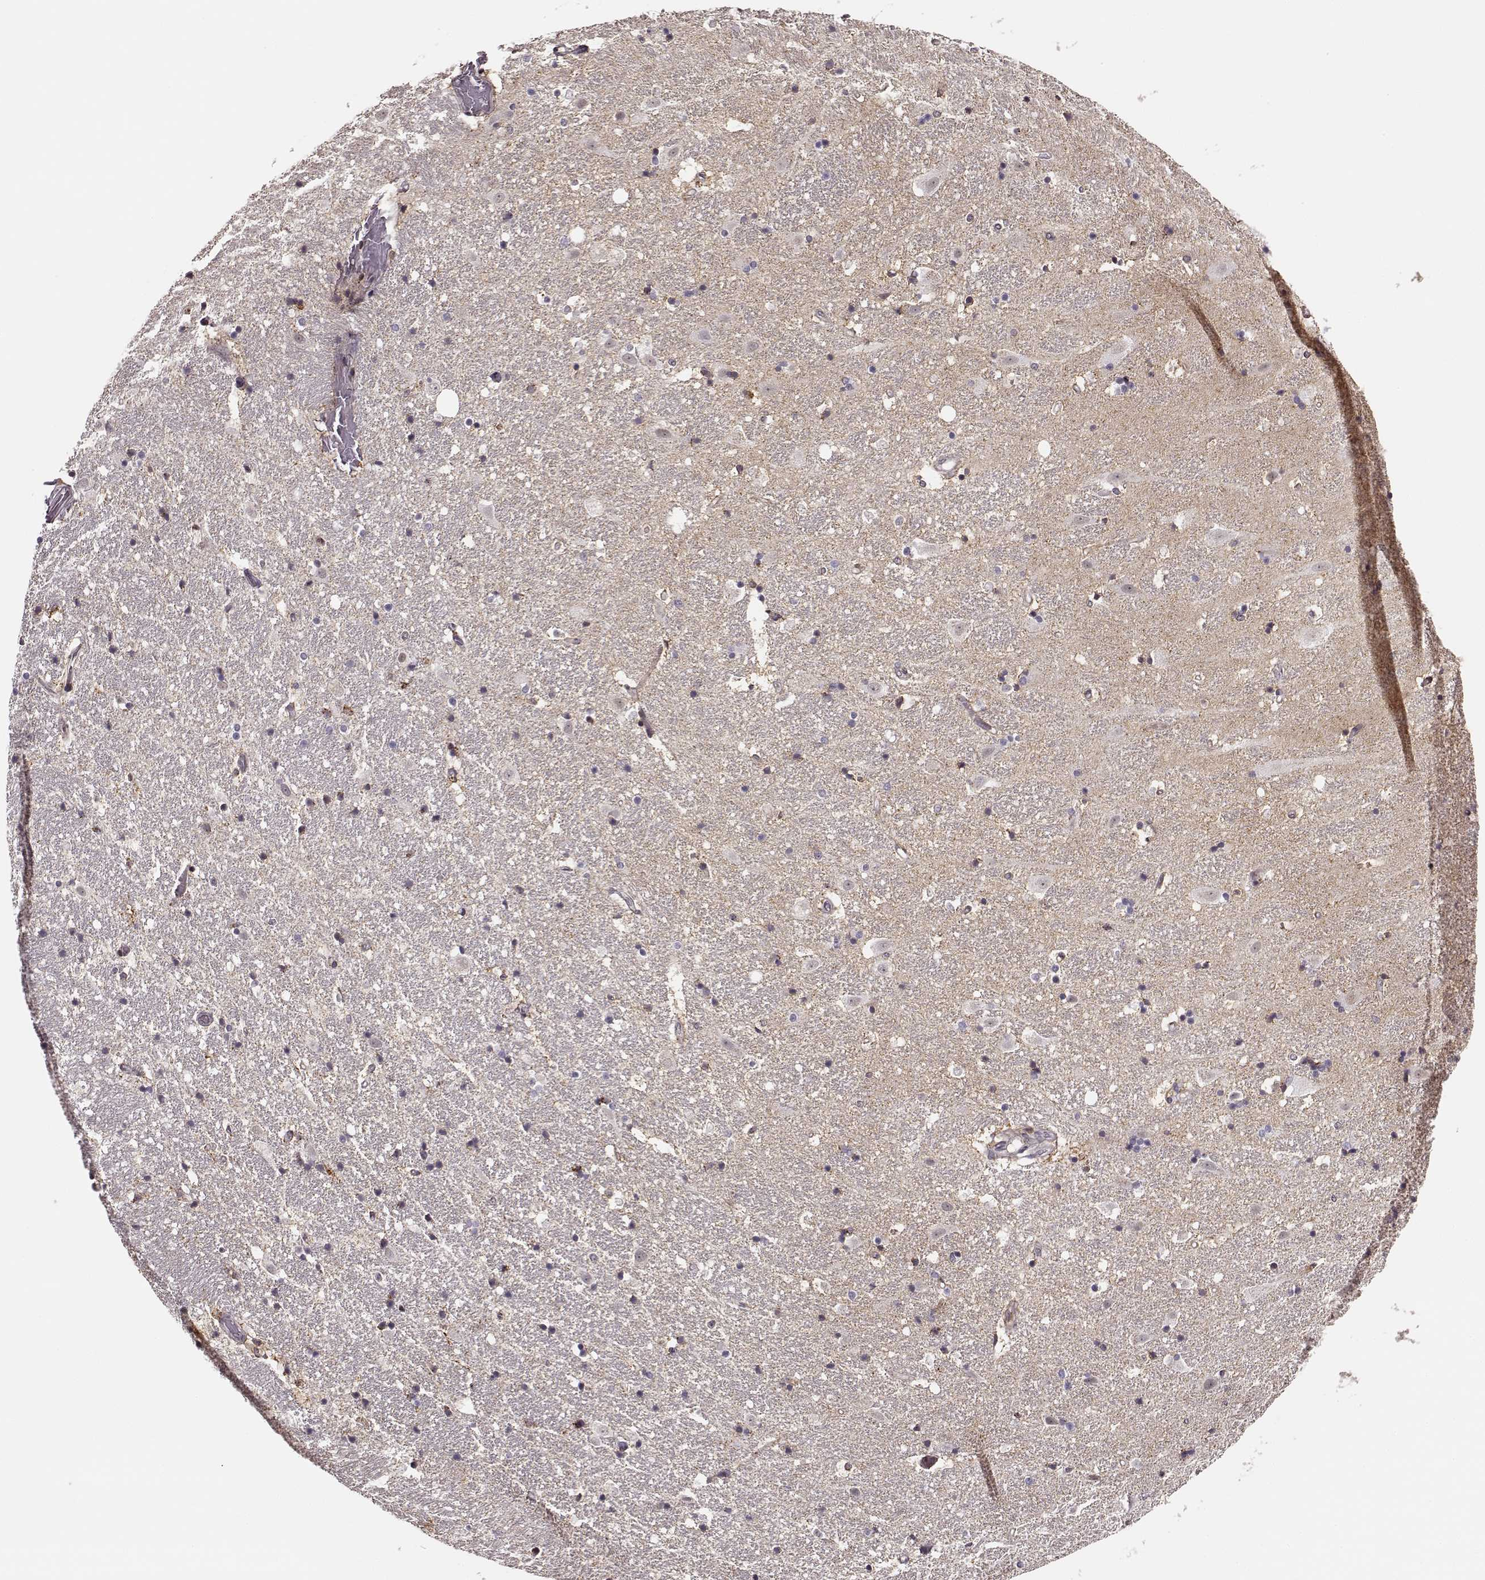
{"staining": {"intensity": "negative", "quantity": "none", "location": "none"}, "tissue": "hippocampus", "cell_type": "Glial cells", "image_type": "normal", "snomed": [{"axis": "morphology", "description": "Normal tissue, NOS"}, {"axis": "topography", "description": "Hippocampus"}], "caption": "This is an immunohistochemistry (IHC) image of normal hippocampus. There is no staining in glial cells.", "gene": "MFSD1", "patient": {"sex": "male", "age": 49}}